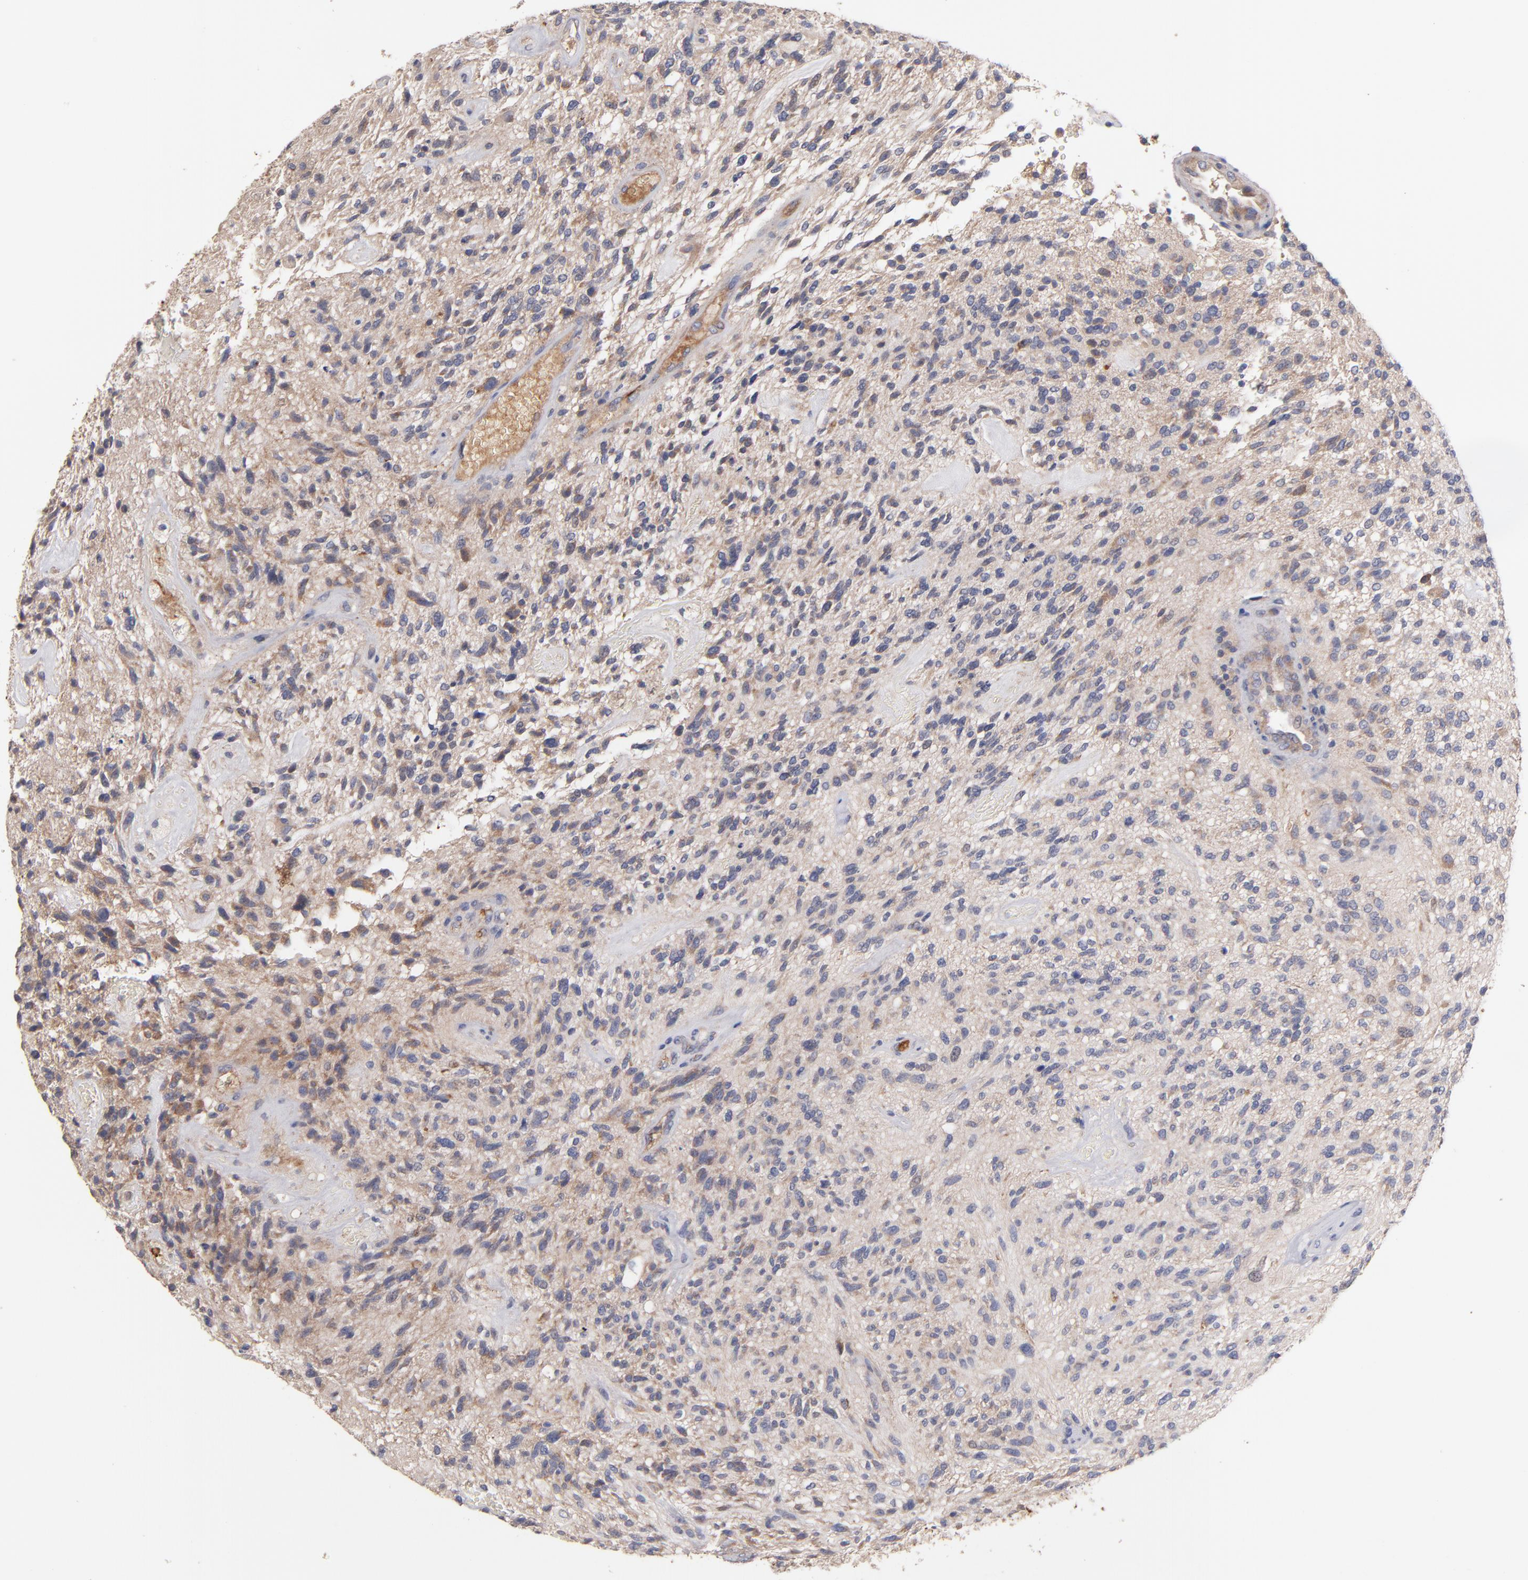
{"staining": {"intensity": "weak", "quantity": ">75%", "location": "cytoplasmic/membranous"}, "tissue": "glioma", "cell_type": "Tumor cells", "image_type": "cancer", "snomed": [{"axis": "morphology", "description": "Normal tissue, NOS"}, {"axis": "morphology", "description": "Glioma, malignant, High grade"}, {"axis": "topography", "description": "Cerebral cortex"}], "caption": "Immunohistochemistry of human glioma reveals low levels of weak cytoplasmic/membranous positivity in about >75% of tumor cells.", "gene": "DACT1", "patient": {"sex": "male", "age": 75}}